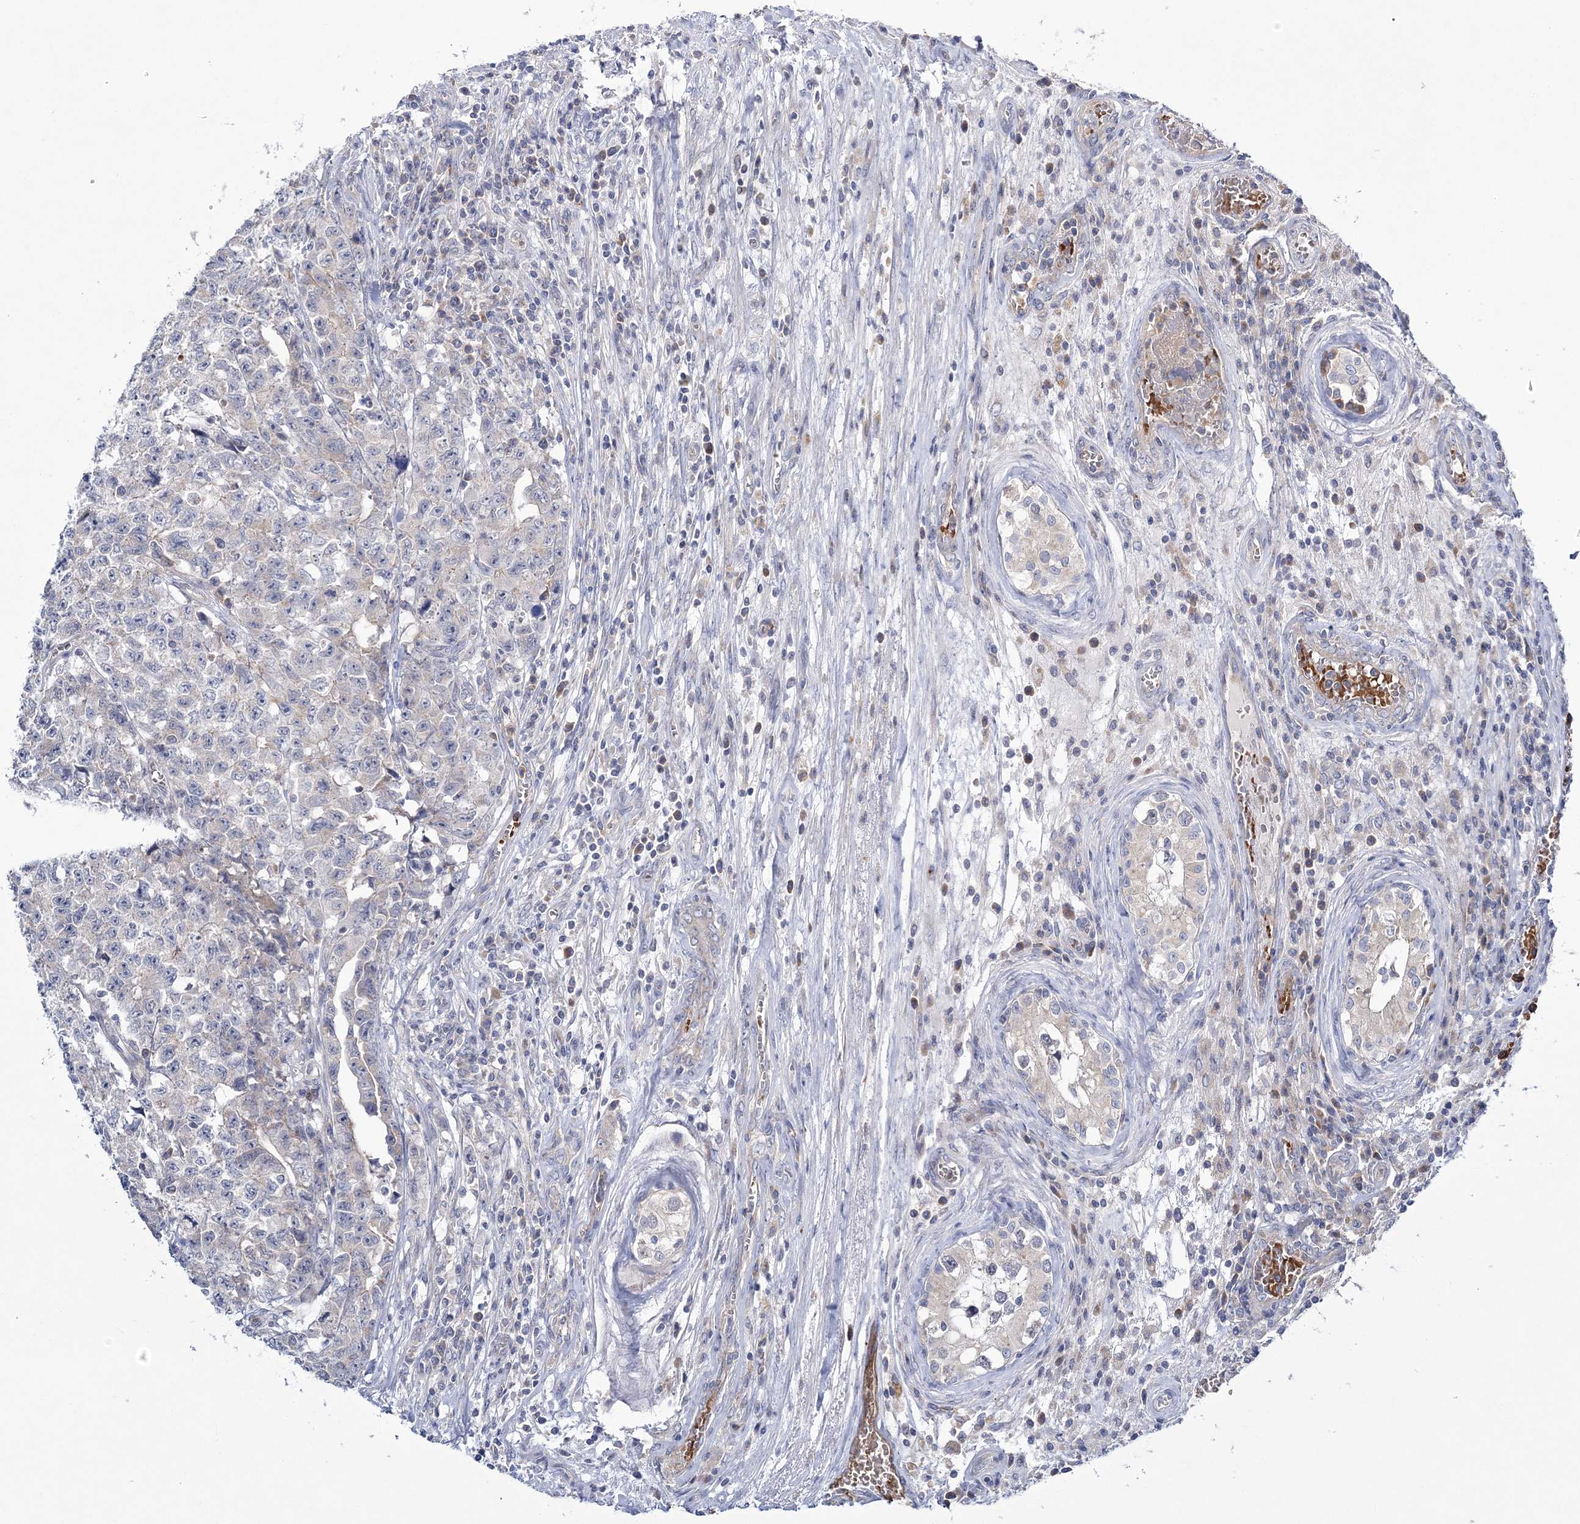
{"staining": {"intensity": "negative", "quantity": "none", "location": "none"}, "tissue": "testis cancer", "cell_type": "Tumor cells", "image_type": "cancer", "snomed": [{"axis": "morphology", "description": "Carcinoma, Embryonal, NOS"}, {"axis": "topography", "description": "Testis"}], "caption": "Embryonal carcinoma (testis) stained for a protein using immunohistochemistry (IHC) displays no expression tumor cells.", "gene": "ATP11B", "patient": {"sex": "male", "age": 28}}